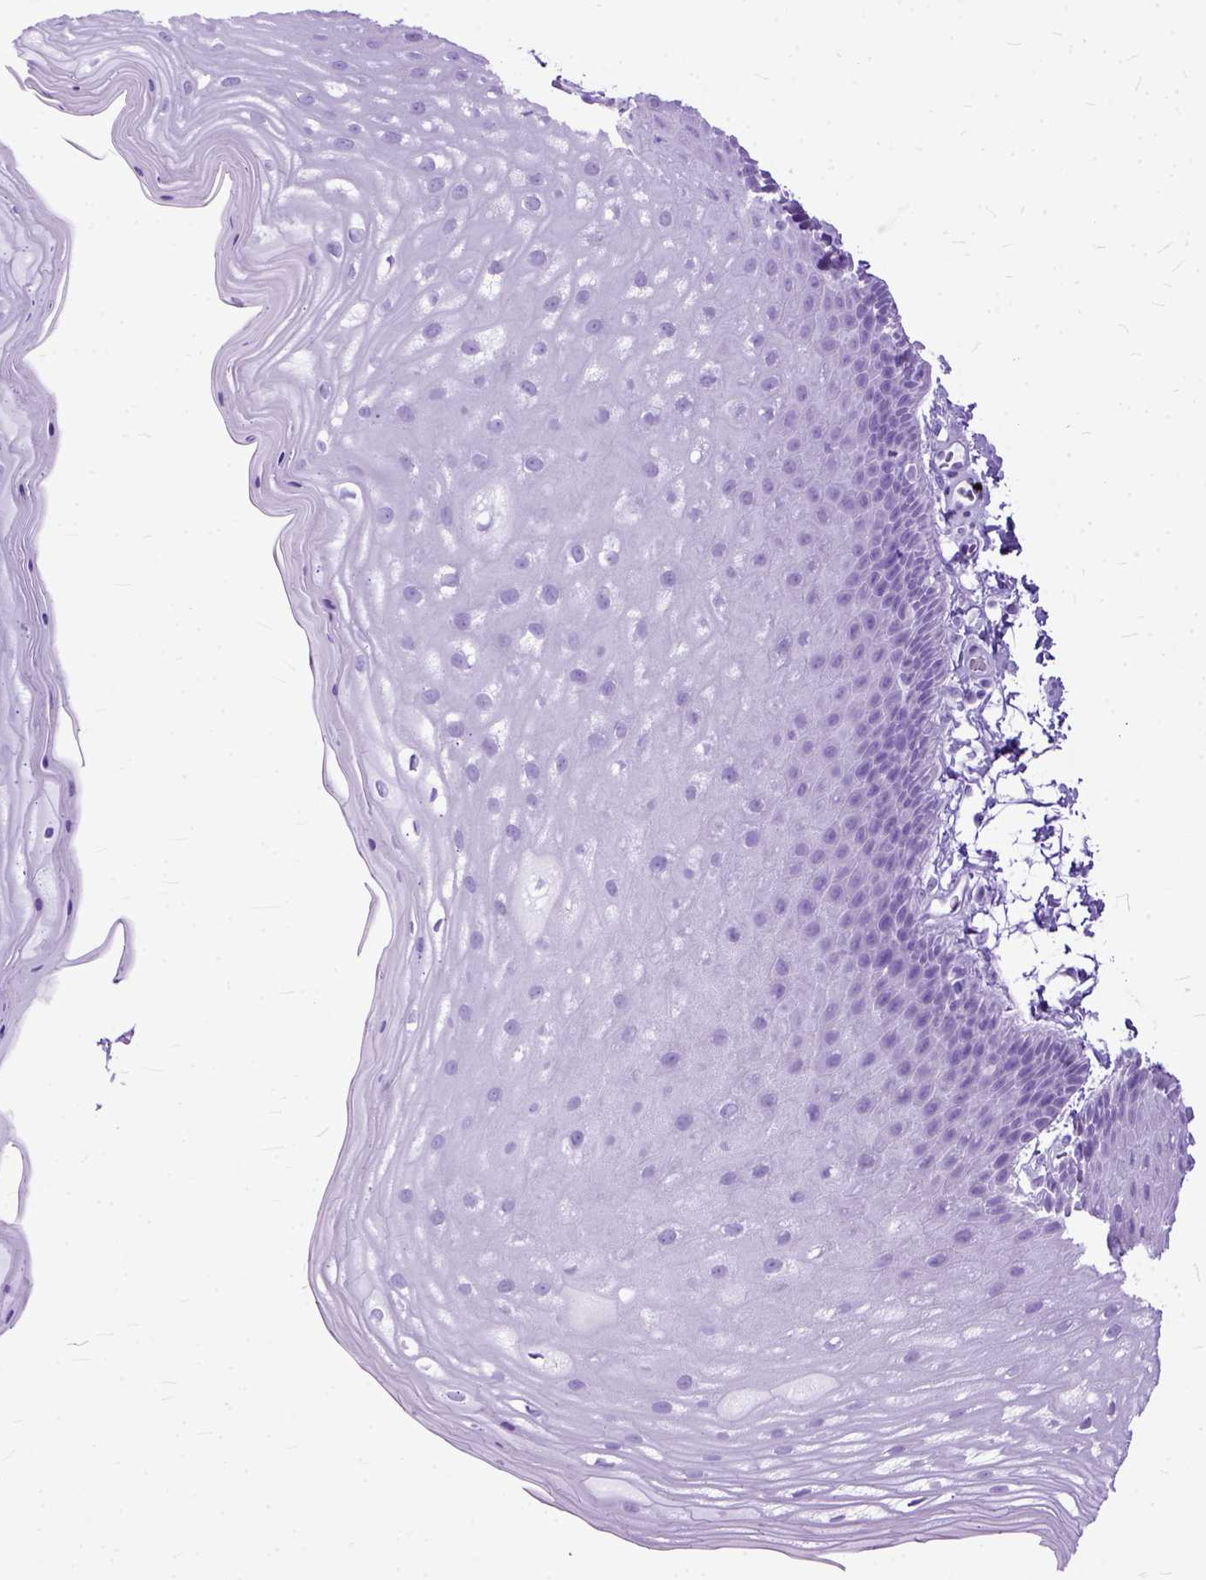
{"staining": {"intensity": "negative", "quantity": "none", "location": "none"}, "tissue": "skin", "cell_type": "Epidermal cells", "image_type": "normal", "snomed": [{"axis": "morphology", "description": "Normal tissue, NOS"}, {"axis": "topography", "description": "Anal"}], "caption": "An immunohistochemistry (IHC) histopathology image of unremarkable skin is shown. There is no staining in epidermal cells of skin.", "gene": "GNGT1", "patient": {"sex": "male", "age": 53}}